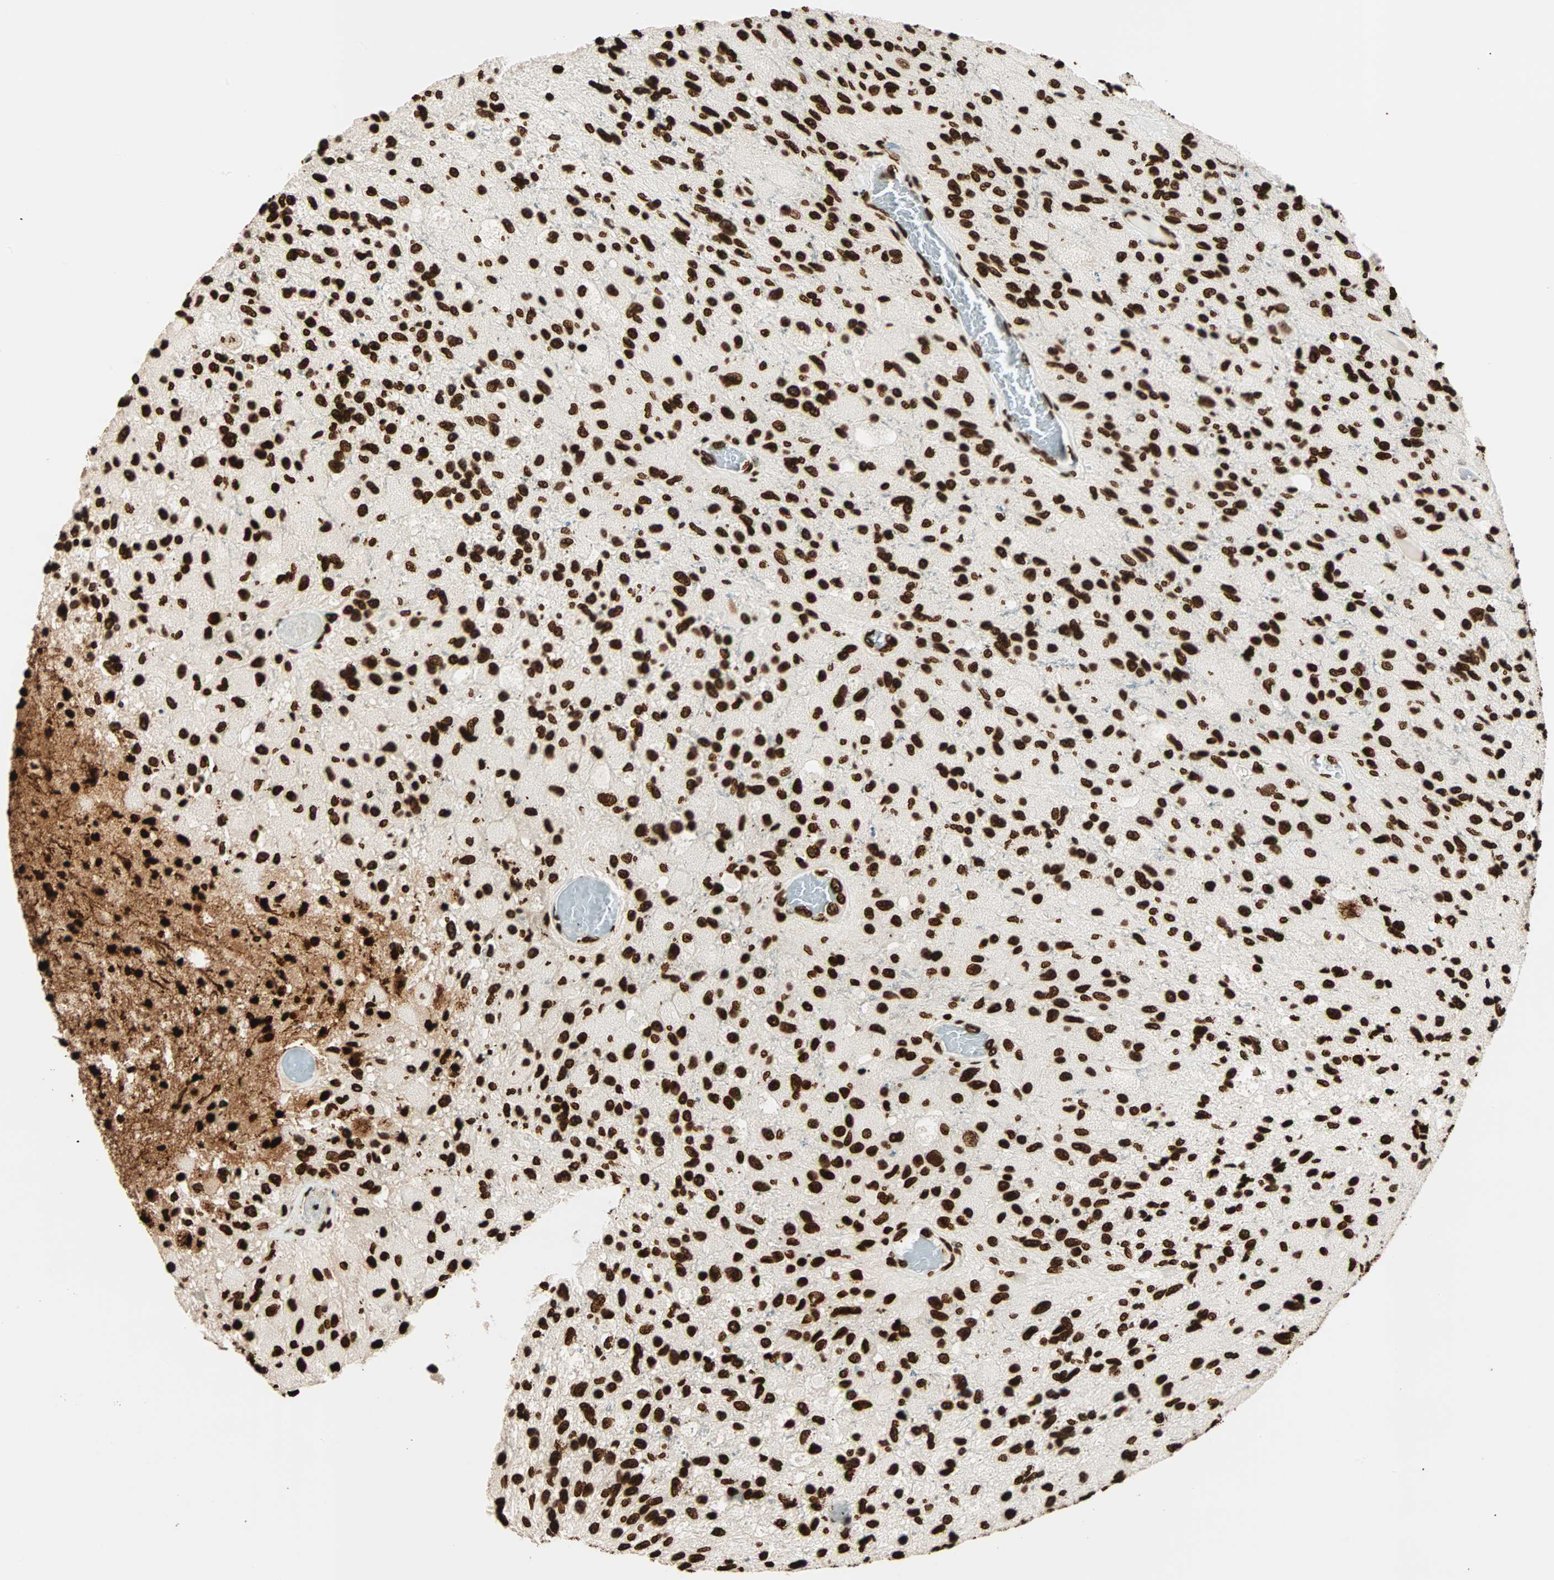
{"staining": {"intensity": "strong", "quantity": ">75%", "location": "nuclear"}, "tissue": "glioma", "cell_type": "Tumor cells", "image_type": "cancer", "snomed": [{"axis": "morphology", "description": "Normal tissue, NOS"}, {"axis": "morphology", "description": "Glioma, malignant, High grade"}, {"axis": "topography", "description": "Cerebral cortex"}], "caption": "This is an image of IHC staining of glioma, which shows strong positivity in the nuclear of tumor cells.", "gene": "GLI2", "patient": {"sex": "male", "age": 77}}